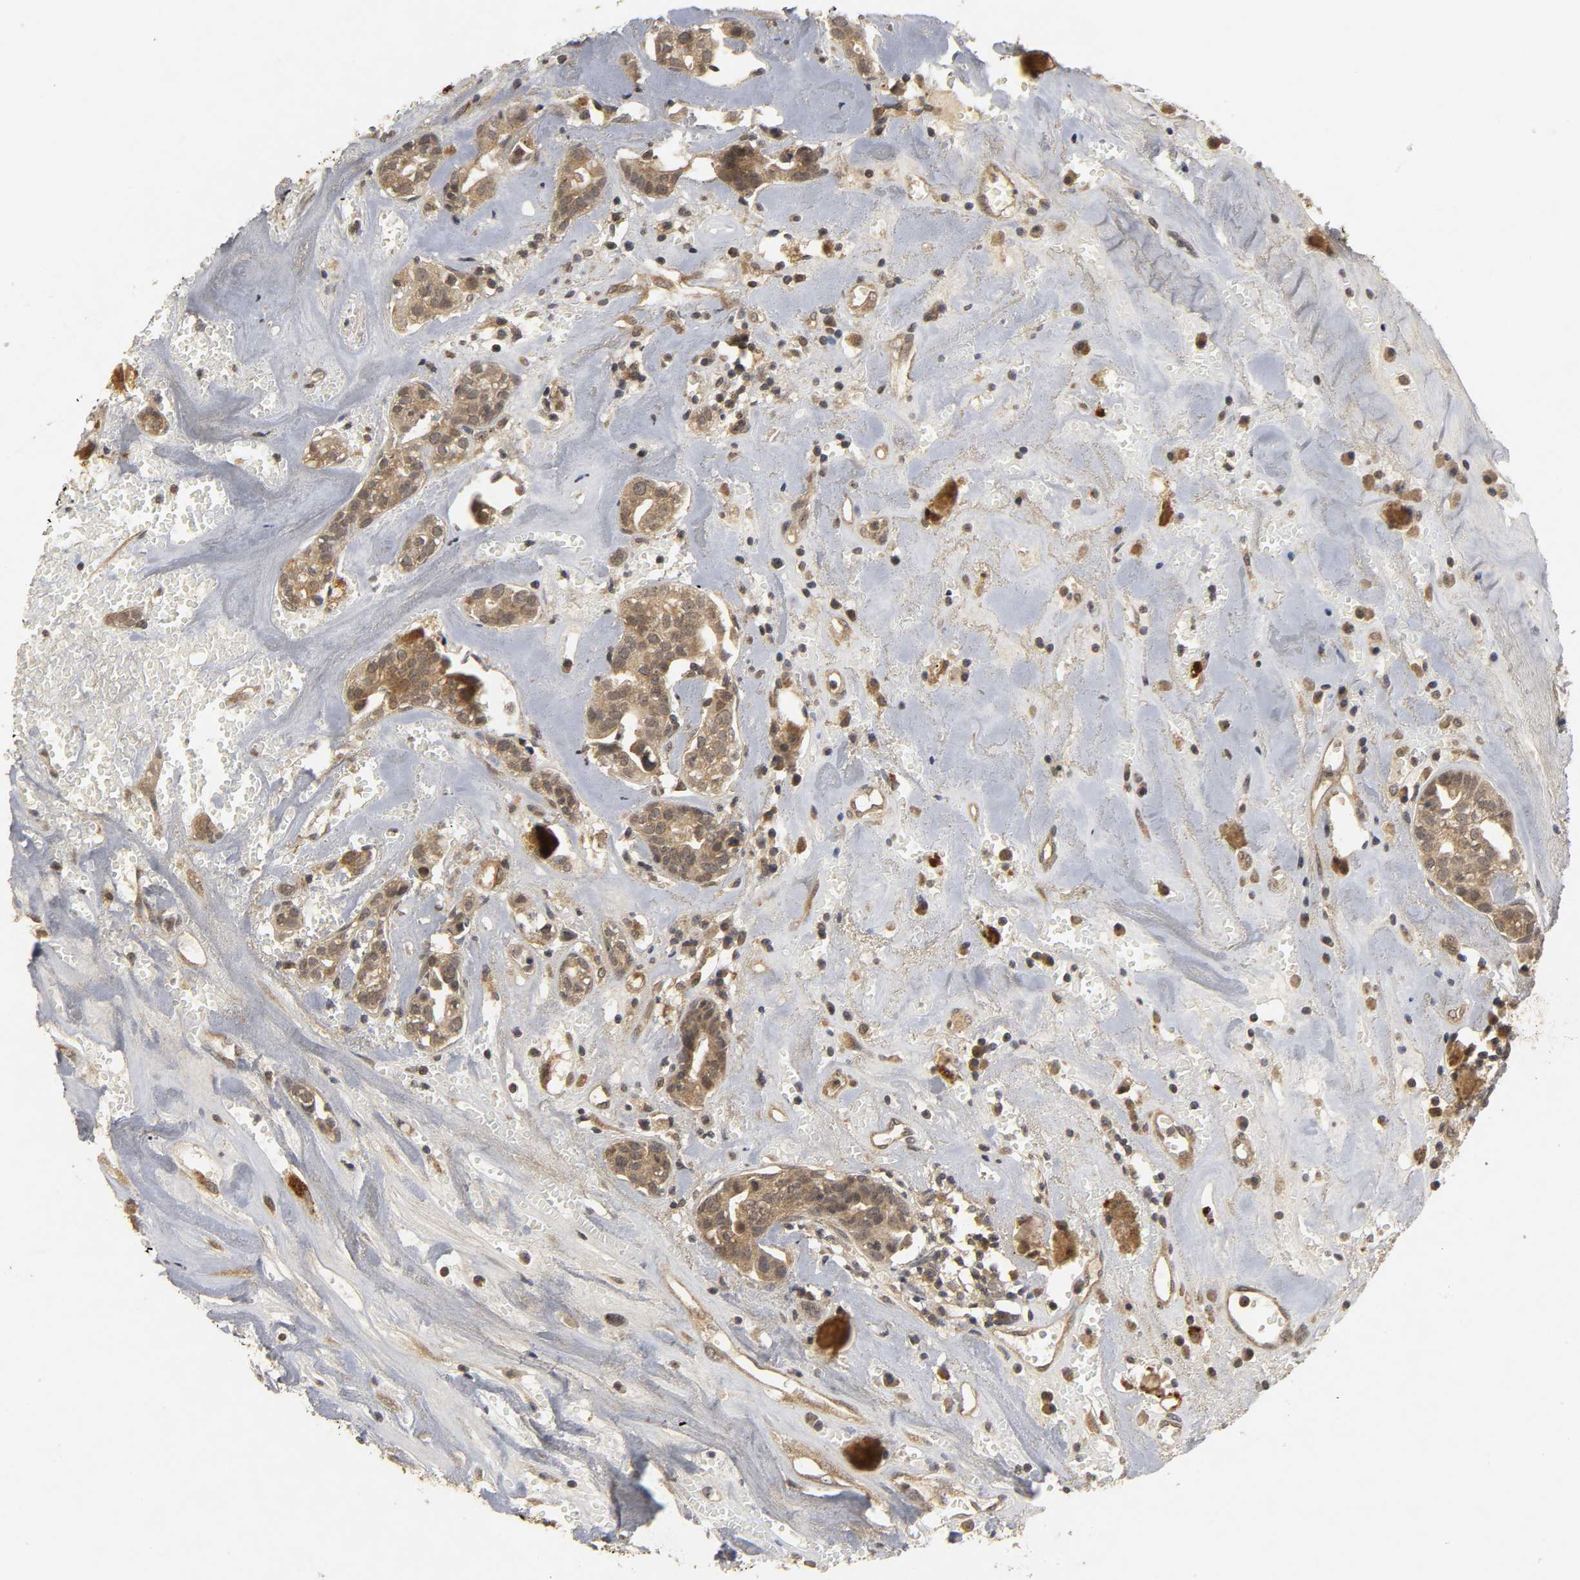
{"staining": {"intensity": "moderate", "quantity": ">75%", "location": "cytoplasmic/membranous"}, "tissue": "head and neck cancer", "cell_type": "Tumor cells", "image_type": "cancer", "snomed": [{"axis": "morphology", "description": "Adenocarcinoma, NOS"}, {"axis": "topography", "description": "Salivary gland"}, {"axis": "topography", "description": "Head-Neck"}], "caption": "An immunohistochemistry micrograph of tumor tissue is shown. Protein staining in brown highlights moderate cytoplasmic/membranous positivity in head and neck cancer (adenocarcinoma) within tumor cells.", "gene": "TRAF6", "patient": {"sex": "female", "age": 65}}